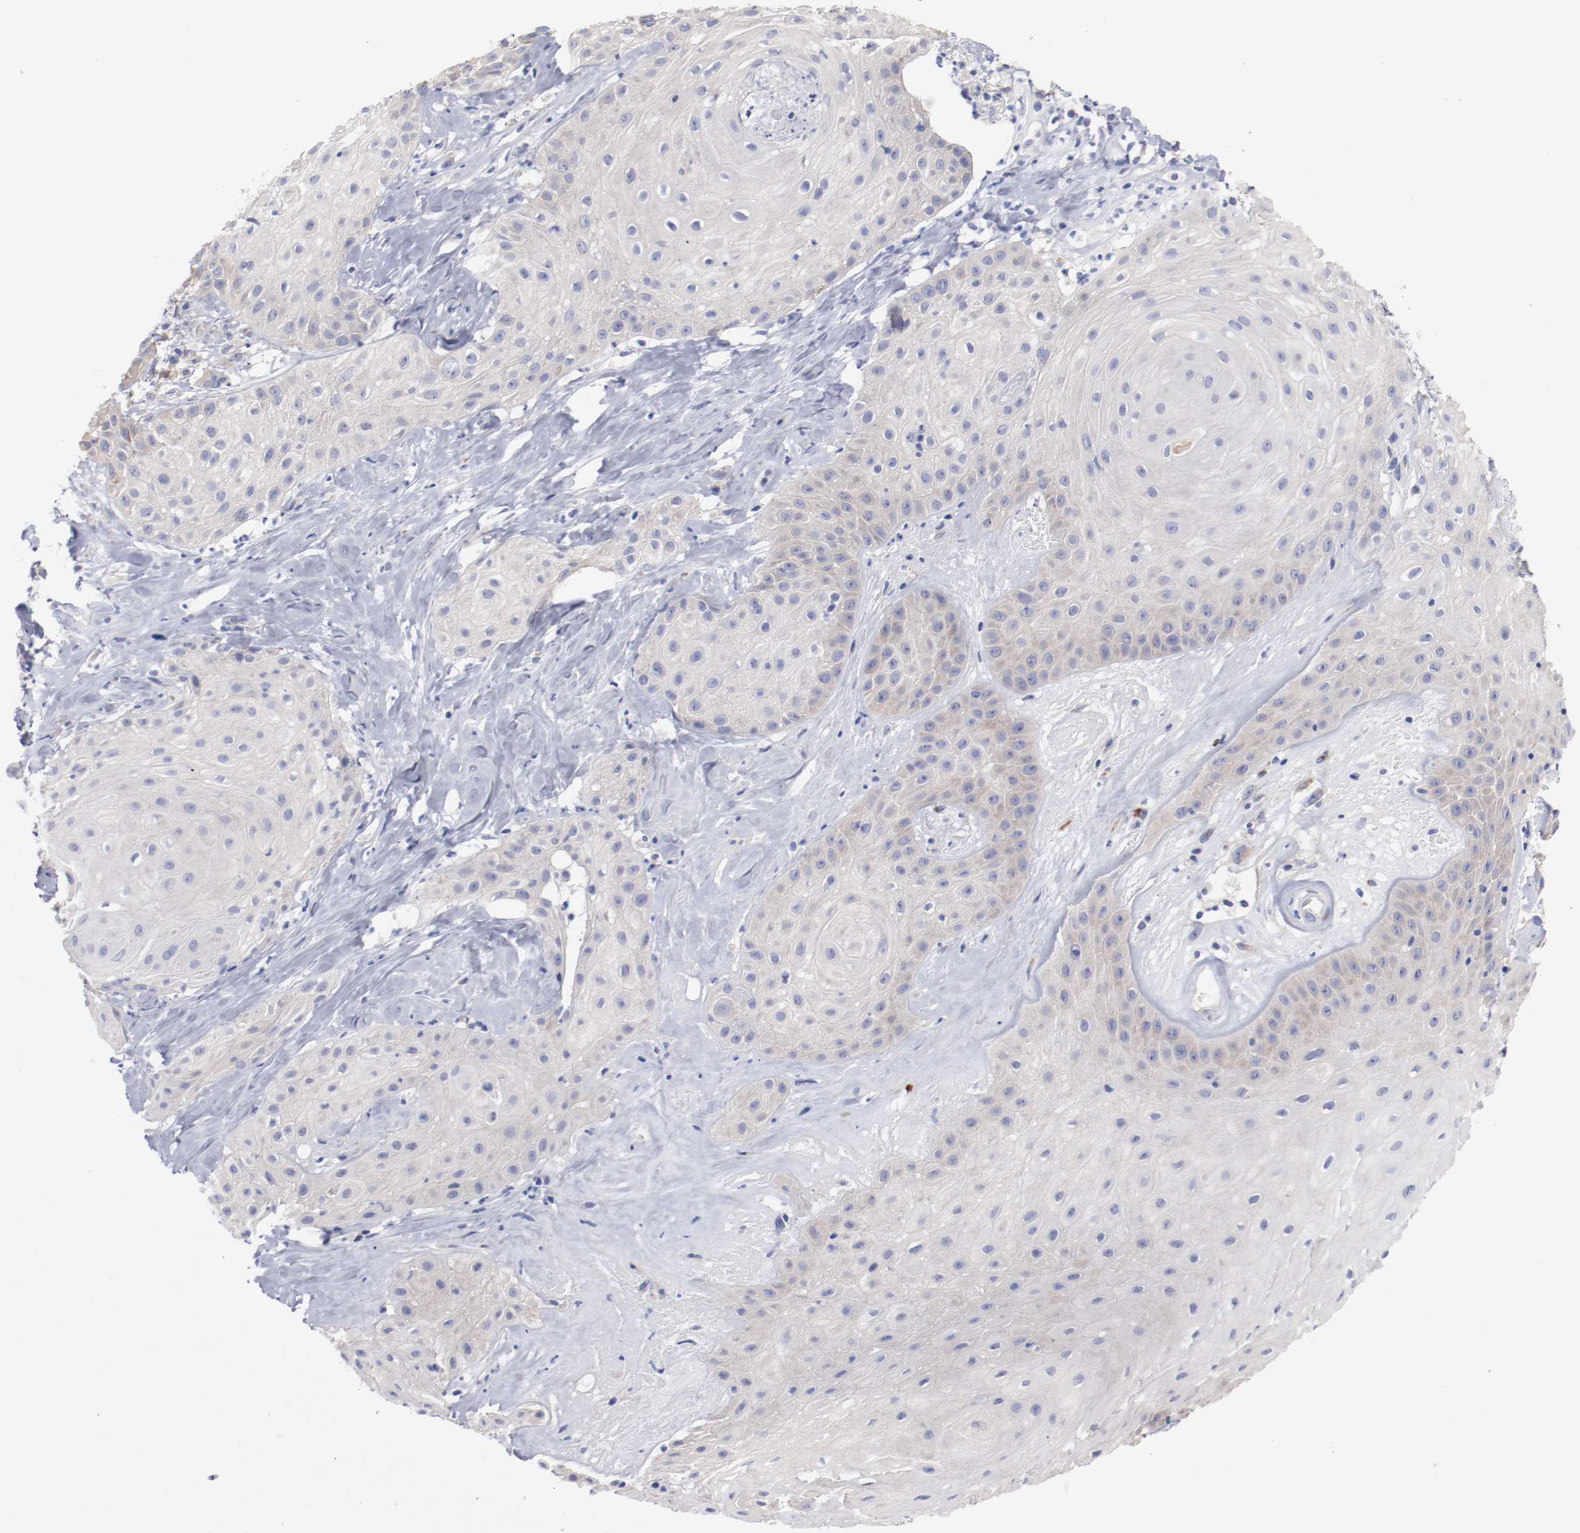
{"staining": {"intensity": "weak", "quantity": "25%-75%", "location": "cytoplasmic/membranous"}, "tissue": "skin cancer", "cell_type": "Tumor cells", "image_type": "cancer", "snomed": [{"axis": "morphology", "description": "Squamous cell carcinoma, NOS"}, {"axis": "topography", "description": "Skin"}], "caption": "DAB immunohistochemical staining of human squamous cell carcinoma (skin) displays weak cytoplasmic/membranous protein expression in about 25%-75% of tumor cells. (DAB IHC with brightfield microscopy, high magnification).", "gene": "CPE", "patient": {"sex": "male", "age": 65}}